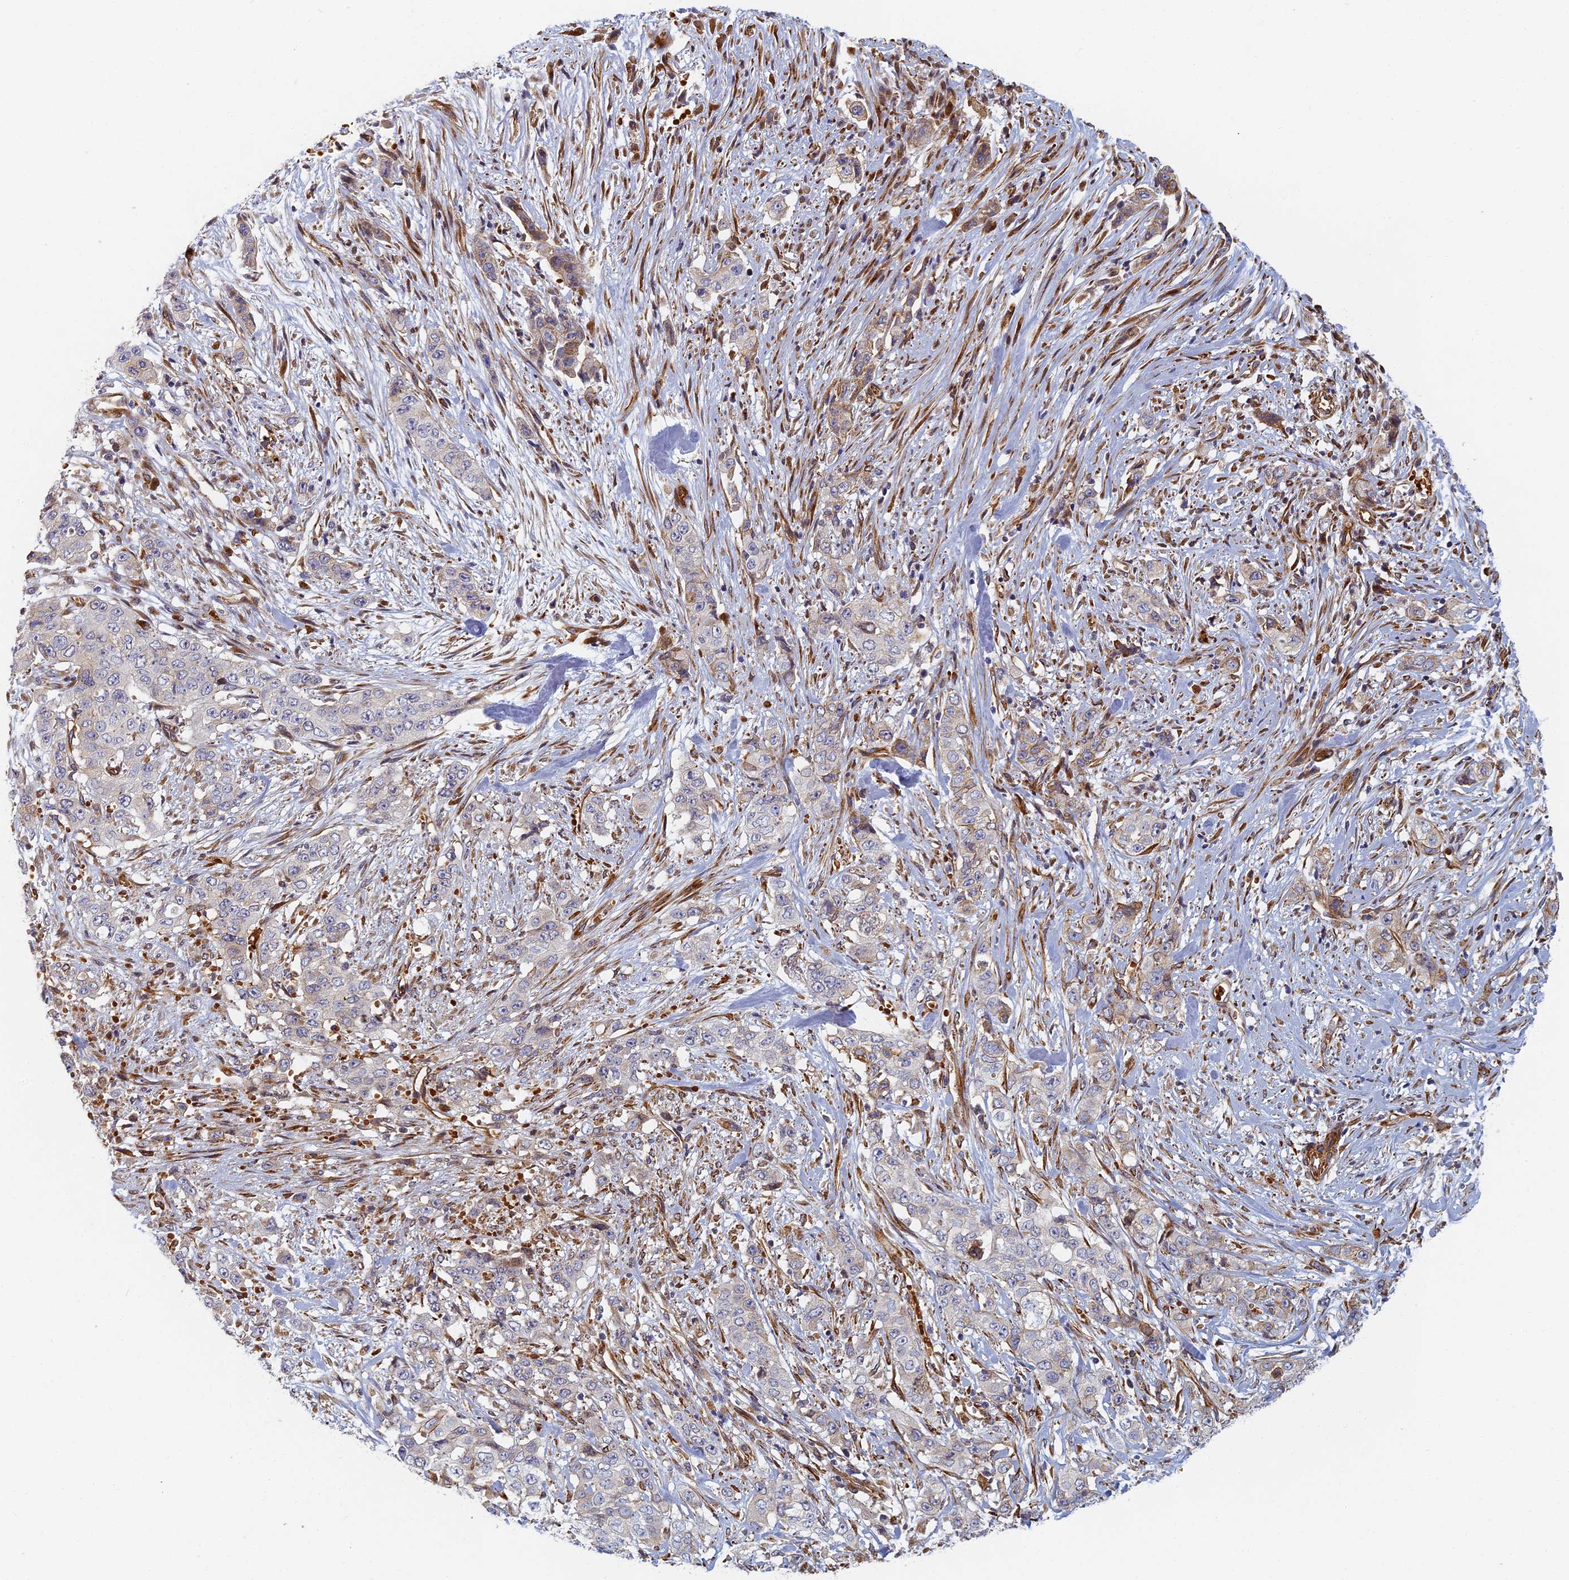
{"staining": {"intensity": "negative", "quantity": "none", "location": "none"}, "tissue": "stomach cancer", "cell_type": "Tumor cells", "image_type": "cancer", "snomed": [{"axis": "morphology", "description": "Adenocarcinoma, NOS"}, {"axis": "topography", "description": "Stomach, upper"}], "caption": "DAB (3,3'-diaminobenzidine) immunohistochemical staining of adenocarcinoma (stomach) demonstrates no significant staining in tumor cells.", "gene": "ABCB10", "patient": {"sex": "male", "age": 62}}